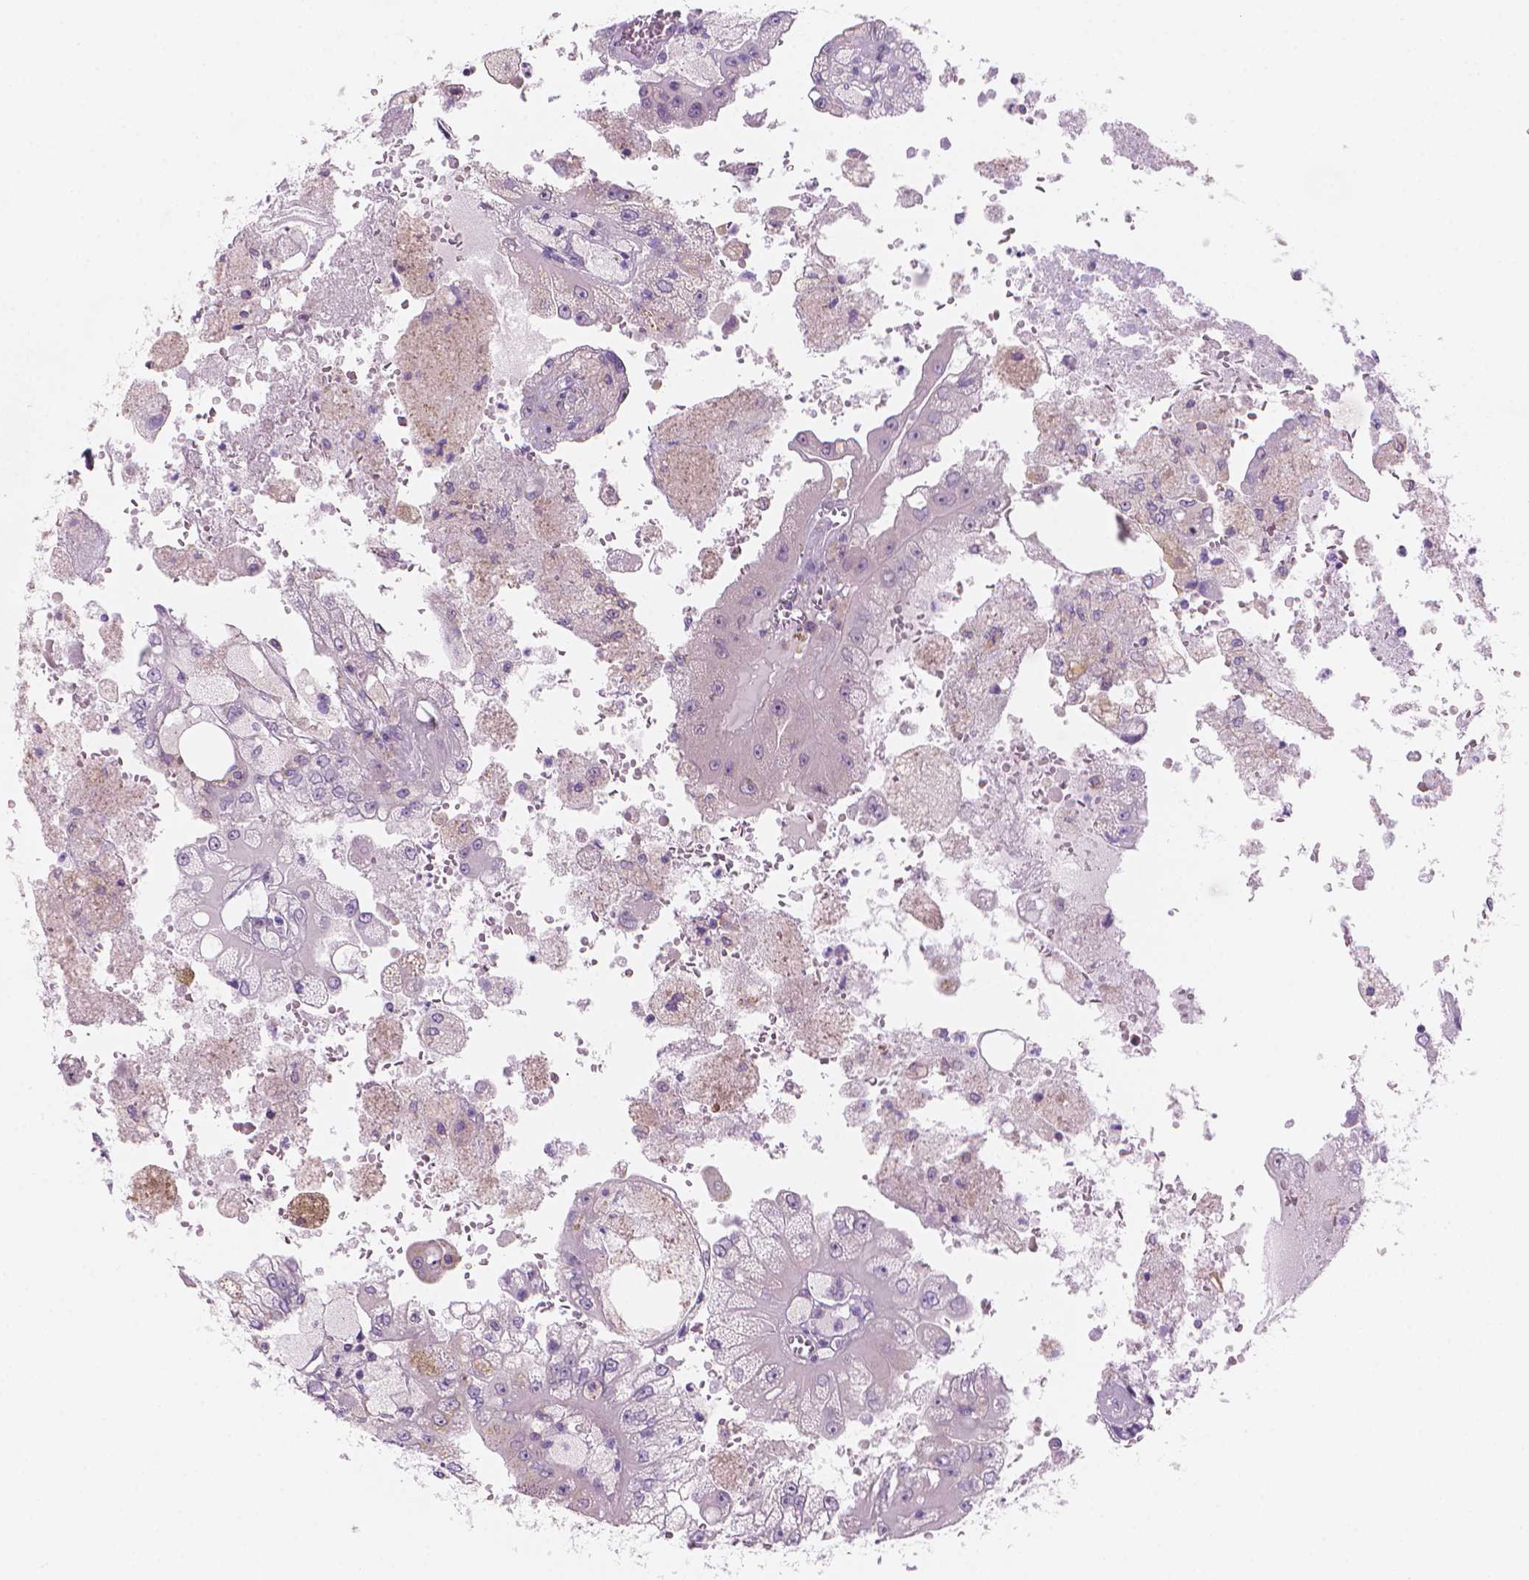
{"staining": {"intensity": "negative", "quantity": "none", "location": "none"}, "tissue": "renal cancer", "cell_type": "Tumor cells", "image_type": "cancer", "snomed": [{"axis": "morphology", "description": "Adenocarcinoma, NOS"}, {"axis": "topography", "description": "Kidney"}], "caption": "Human renal cancer stained for a protein using IHC exhibits no positivity in tumor cells.", "gene": "ENSG00000187186", "patient": {"sex": "male", "age": 58}}